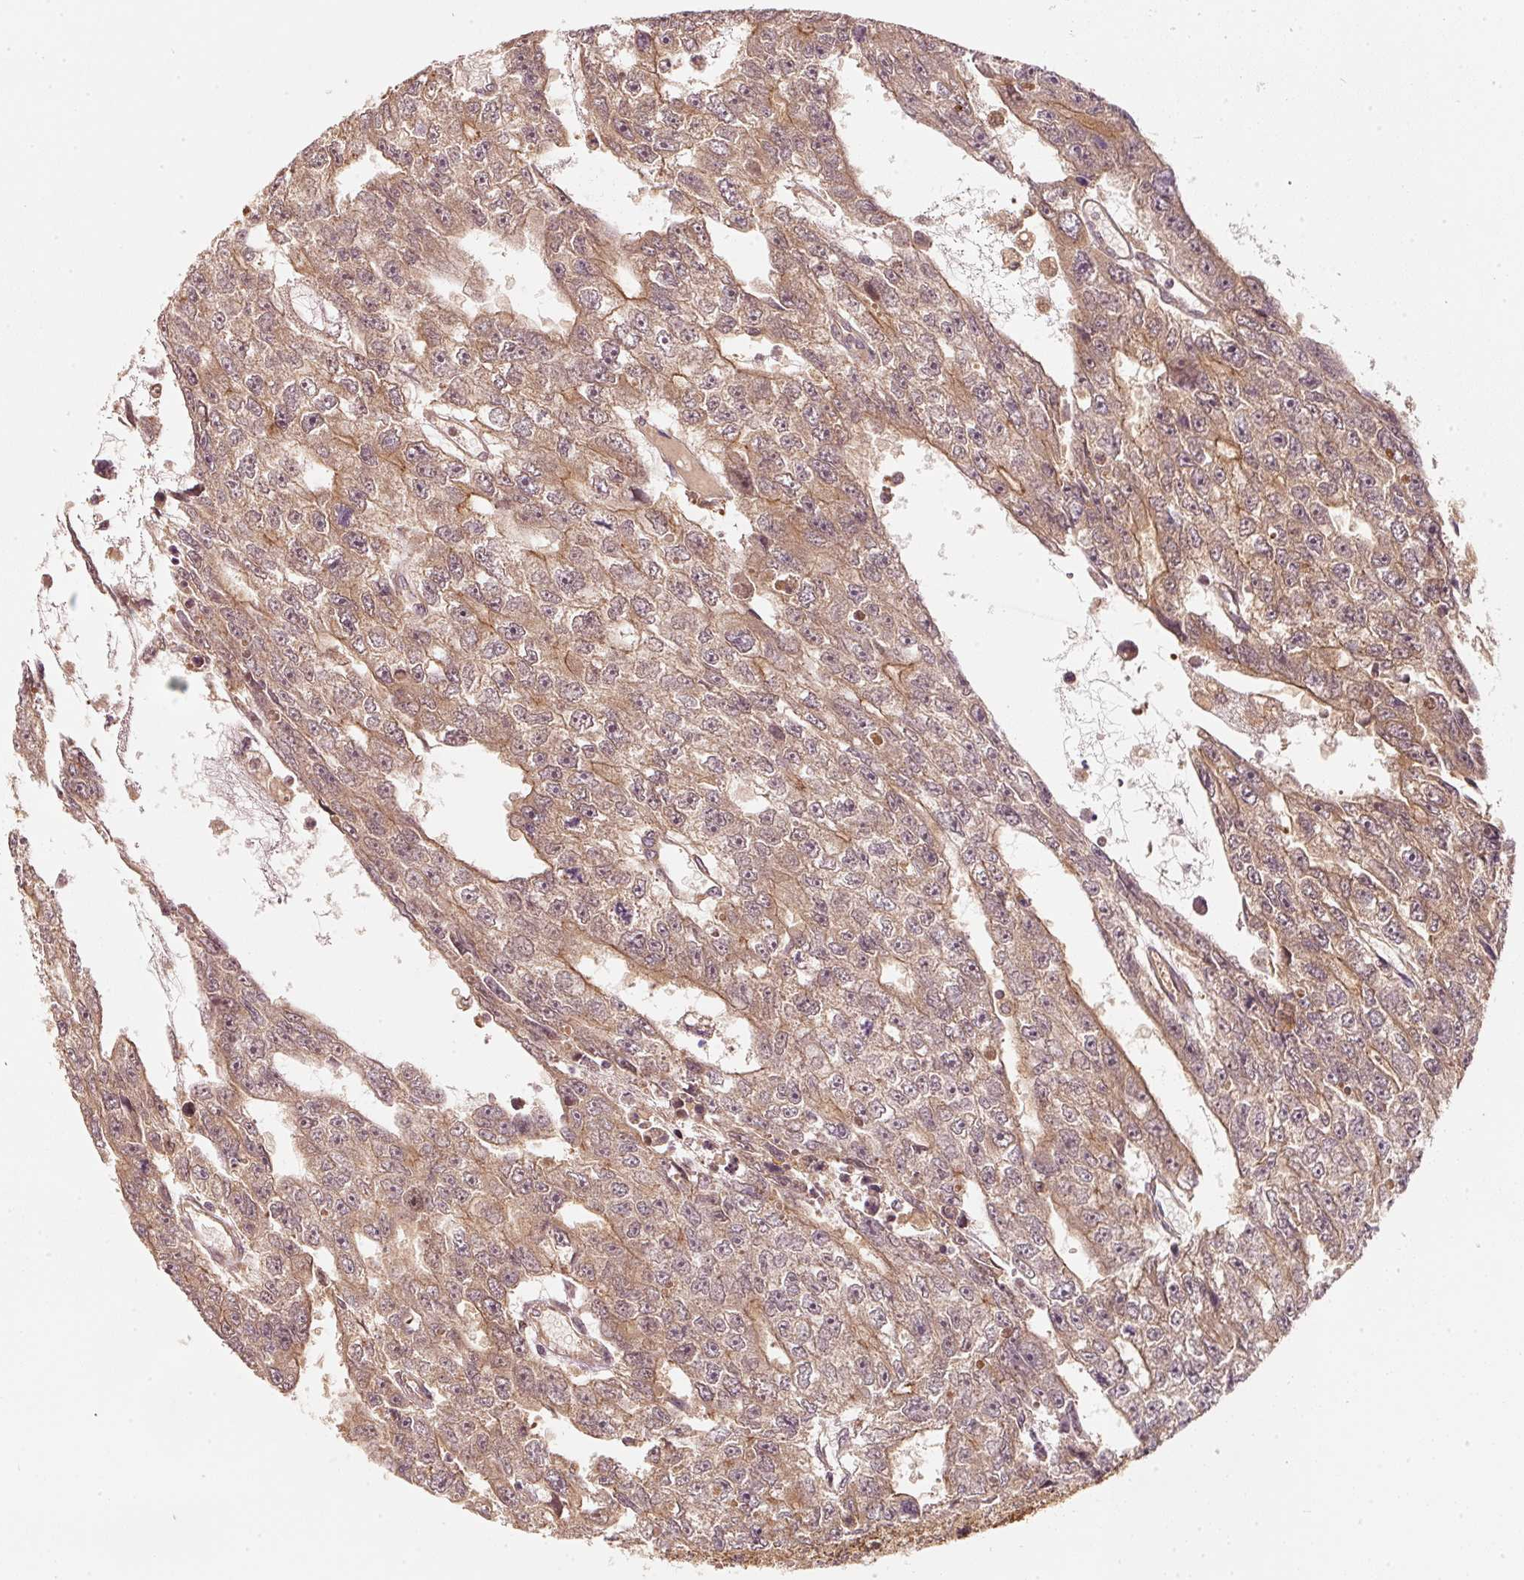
{"staining": {"intensity": "moderate", "quantity": ">75%", "location": "cytoplasmic/membranous"}, "tissue": "testis cancer", "cell_type": "Tumor cells", "image_type": "cancer", "snomed": [{"axis": "morphology", "description": "Carcinoma, Embryonal, NOS"}, {"axis": "topography", "description": "Testis"}], "caption": "IHC histopathology image of neoplastic tissue: testis embryonal carcinoma stained using immunohistochemistry (IHC) exhibits medium levels of moderate protein expression localized specifically in the cytoplasmic/membranous of tumor cells, appearing as a cytoplasmic/membranous brown color.", "gene": "RRAS2", "patient": {"sex": "male", "age": 20}}